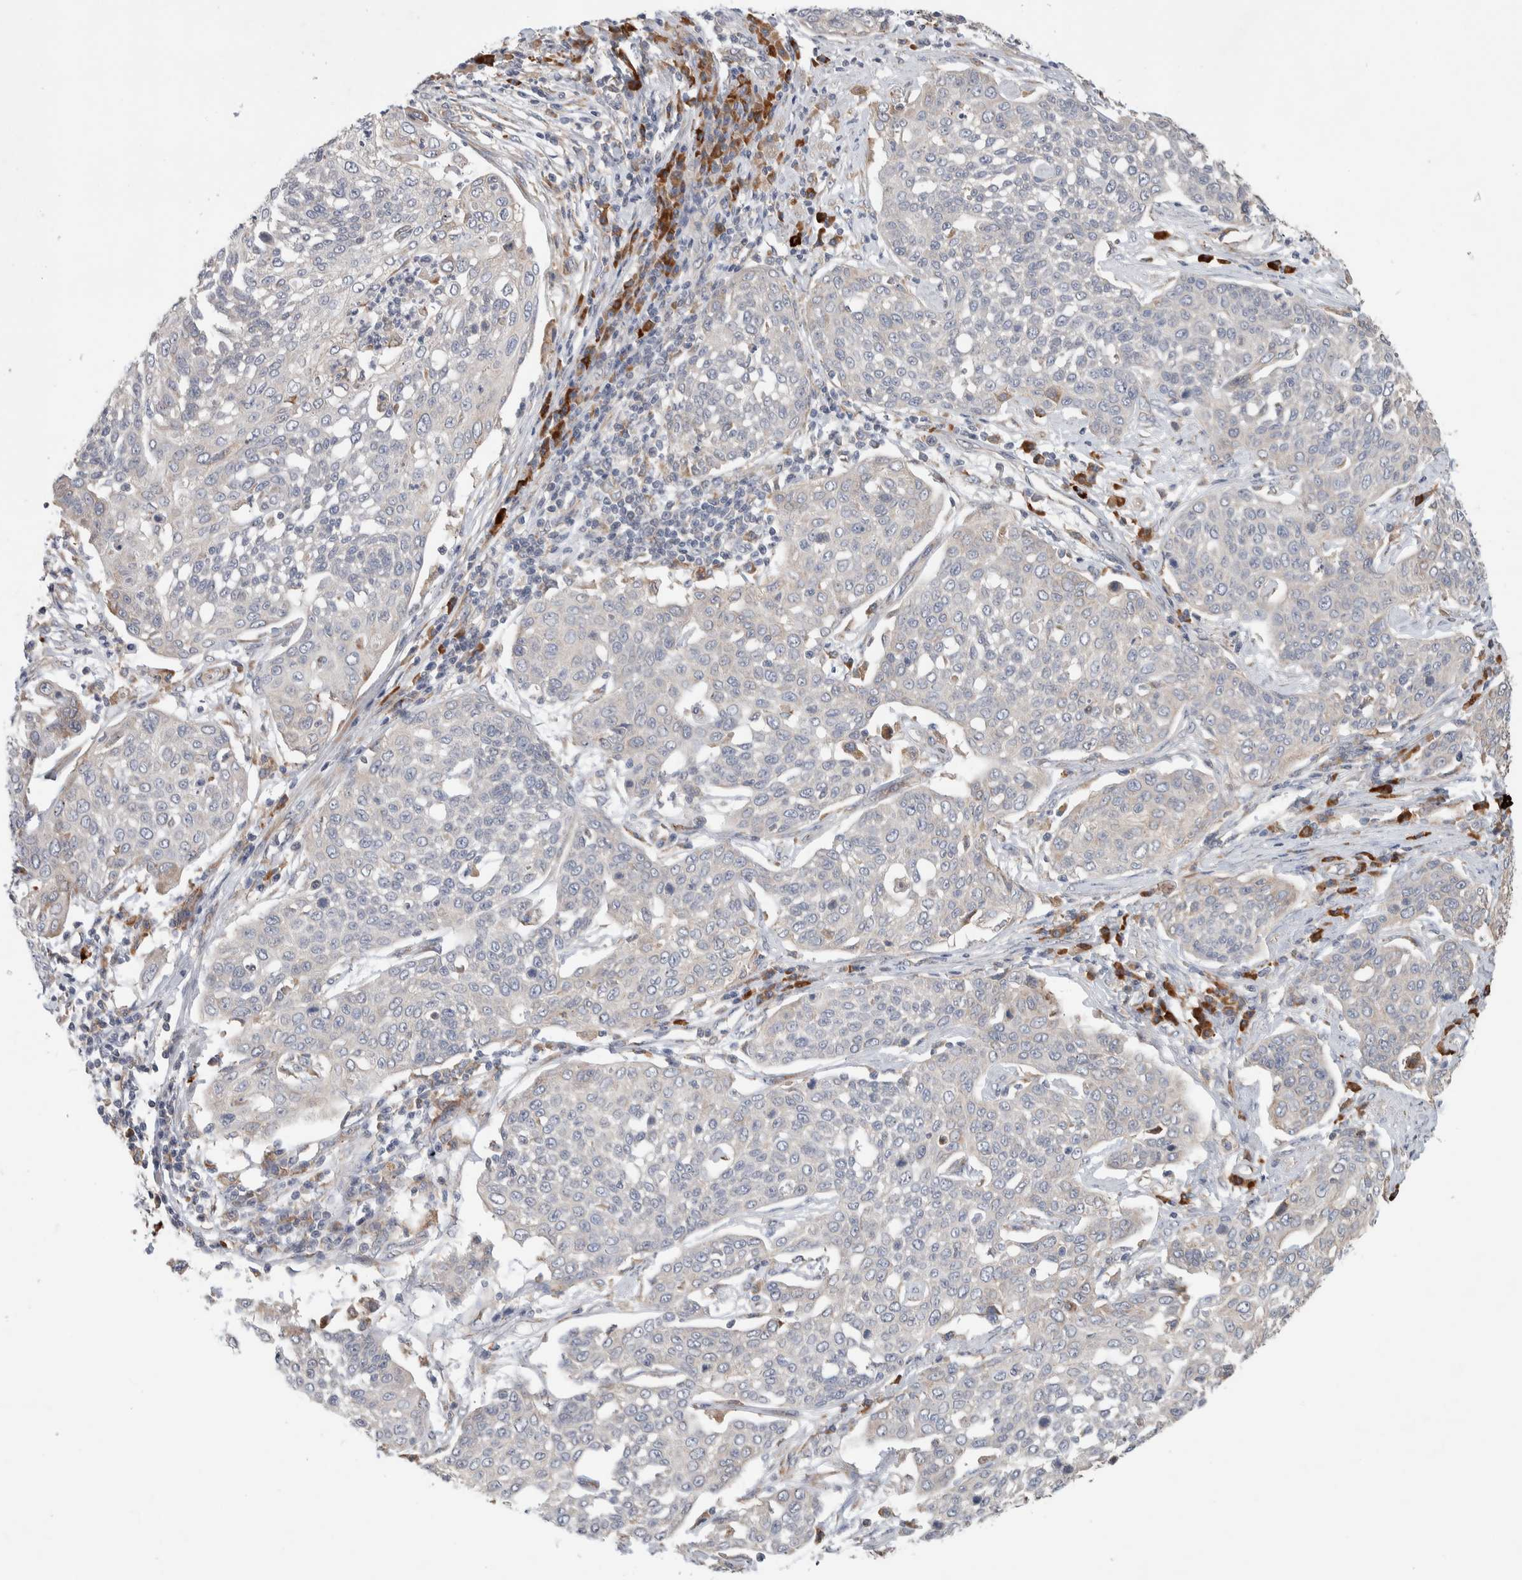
{"staining": {"intensity": "negative", "quantity": "none", "location": "none"}, "tissue": "cervical cancer", "cell_type": "Tumor cells", "image_type": "cancer", "snomed": [{"axis": "morphology", "description": "Squamous cell carcinoma, NOS"}, {"axis": "topography", "description": "Cervix"}], "caption": "The image exhibits no significant staining in tumor cells of cervical cancer. (Stains: DAB immunohistochemistry with hematoxylin counter stain, Microscopy: brightfield microscopy at high magnification).", "gene": "ADCY8", "patient": {"sex": "female", "age": 34}}